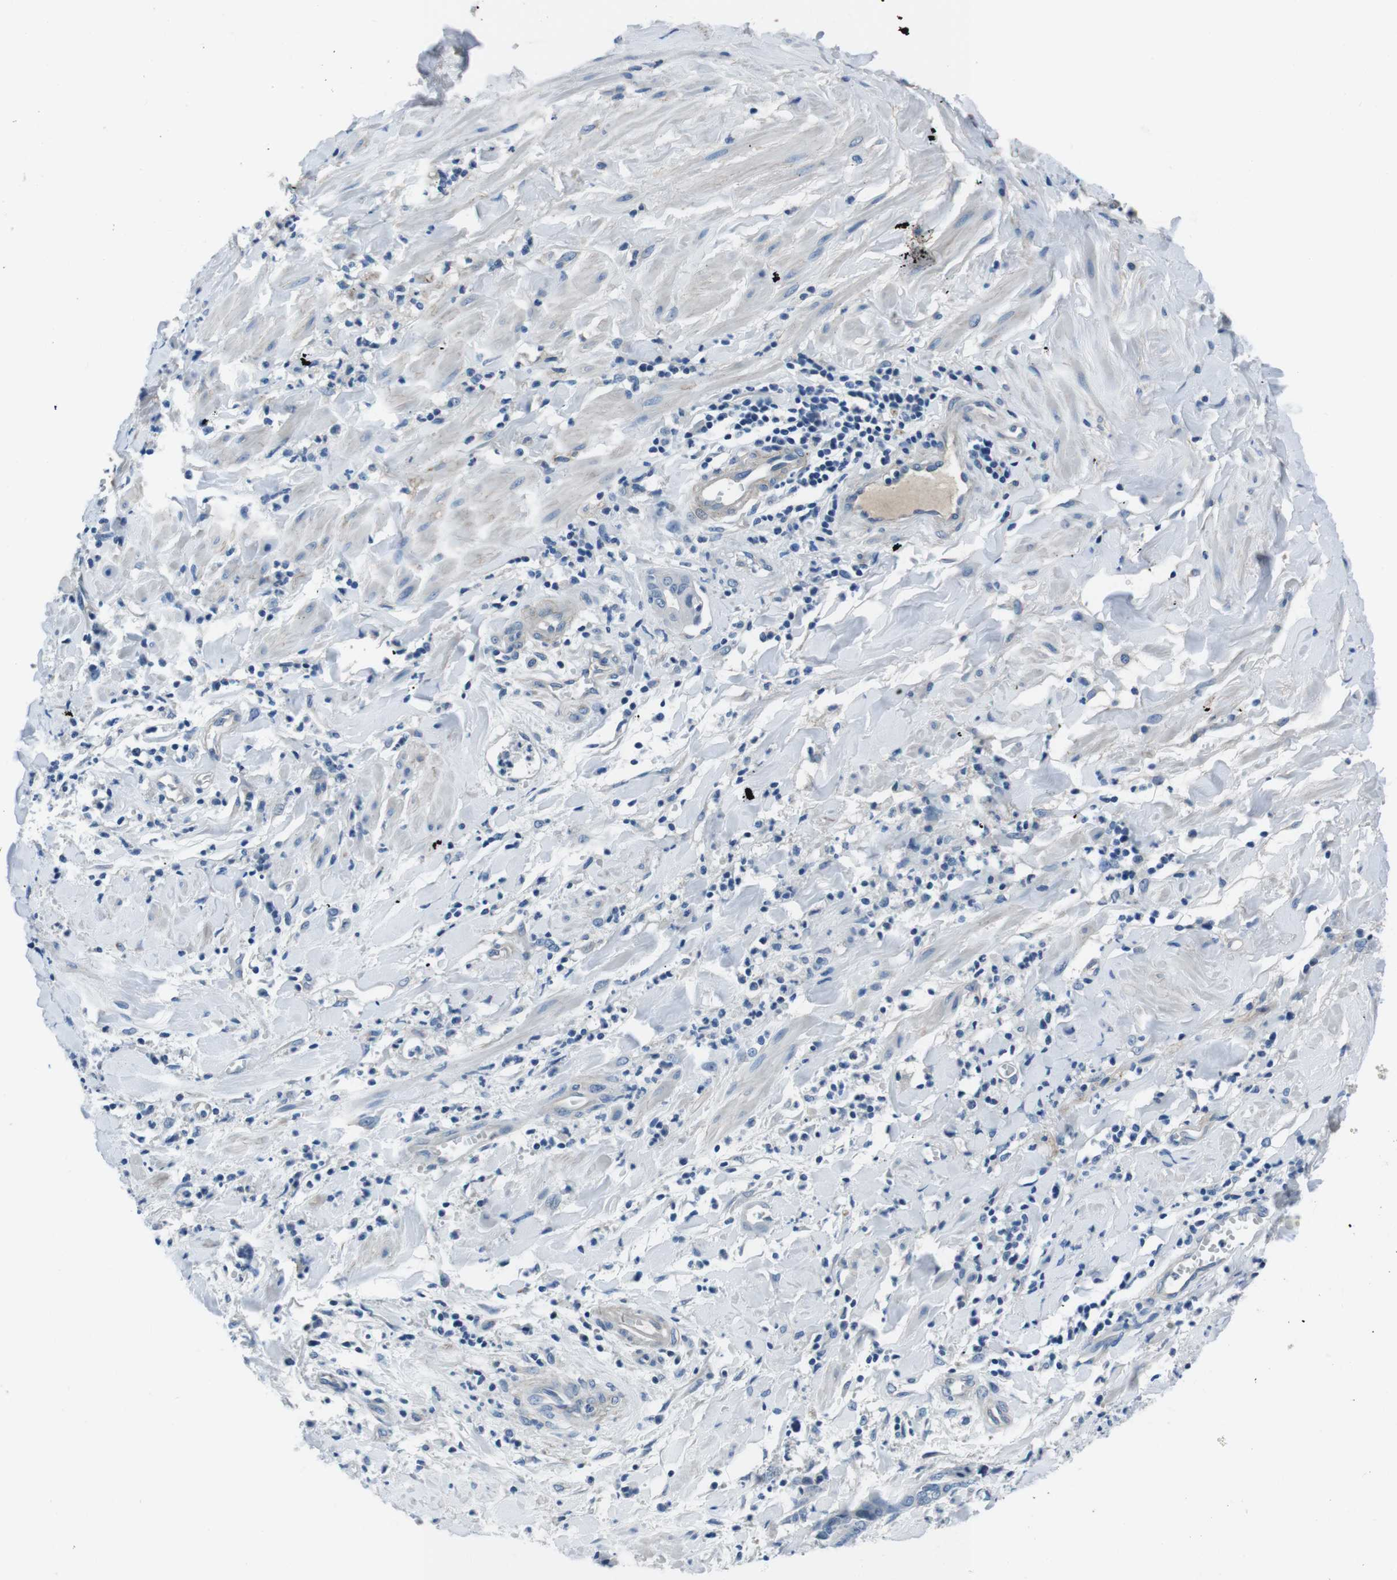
{"staining": {"intensity": "negative", "quantity": "none", "location": "none"}, "tissue": "cervical cancer", "cell_type": "Tumor cells", "image_type": "cancer", "snomed": [{"axis": "morphology", "description": "Adenocarcinoma, NOS"}, {"axis": "topography", "description": "Cervix"}], "caption": "A high-resolution micrograph shows IHC staining of cervical cancer (adenocarcinoma), which exhibits no significant staining in tumor cells. The staining is performed using DAB (3,3'-diaminobenzidine) brown chromogen with nuclei counter-stained in using hematoxylin.", "gene": "CASQ1", "patient": {"sex": "female", "age": 44}}